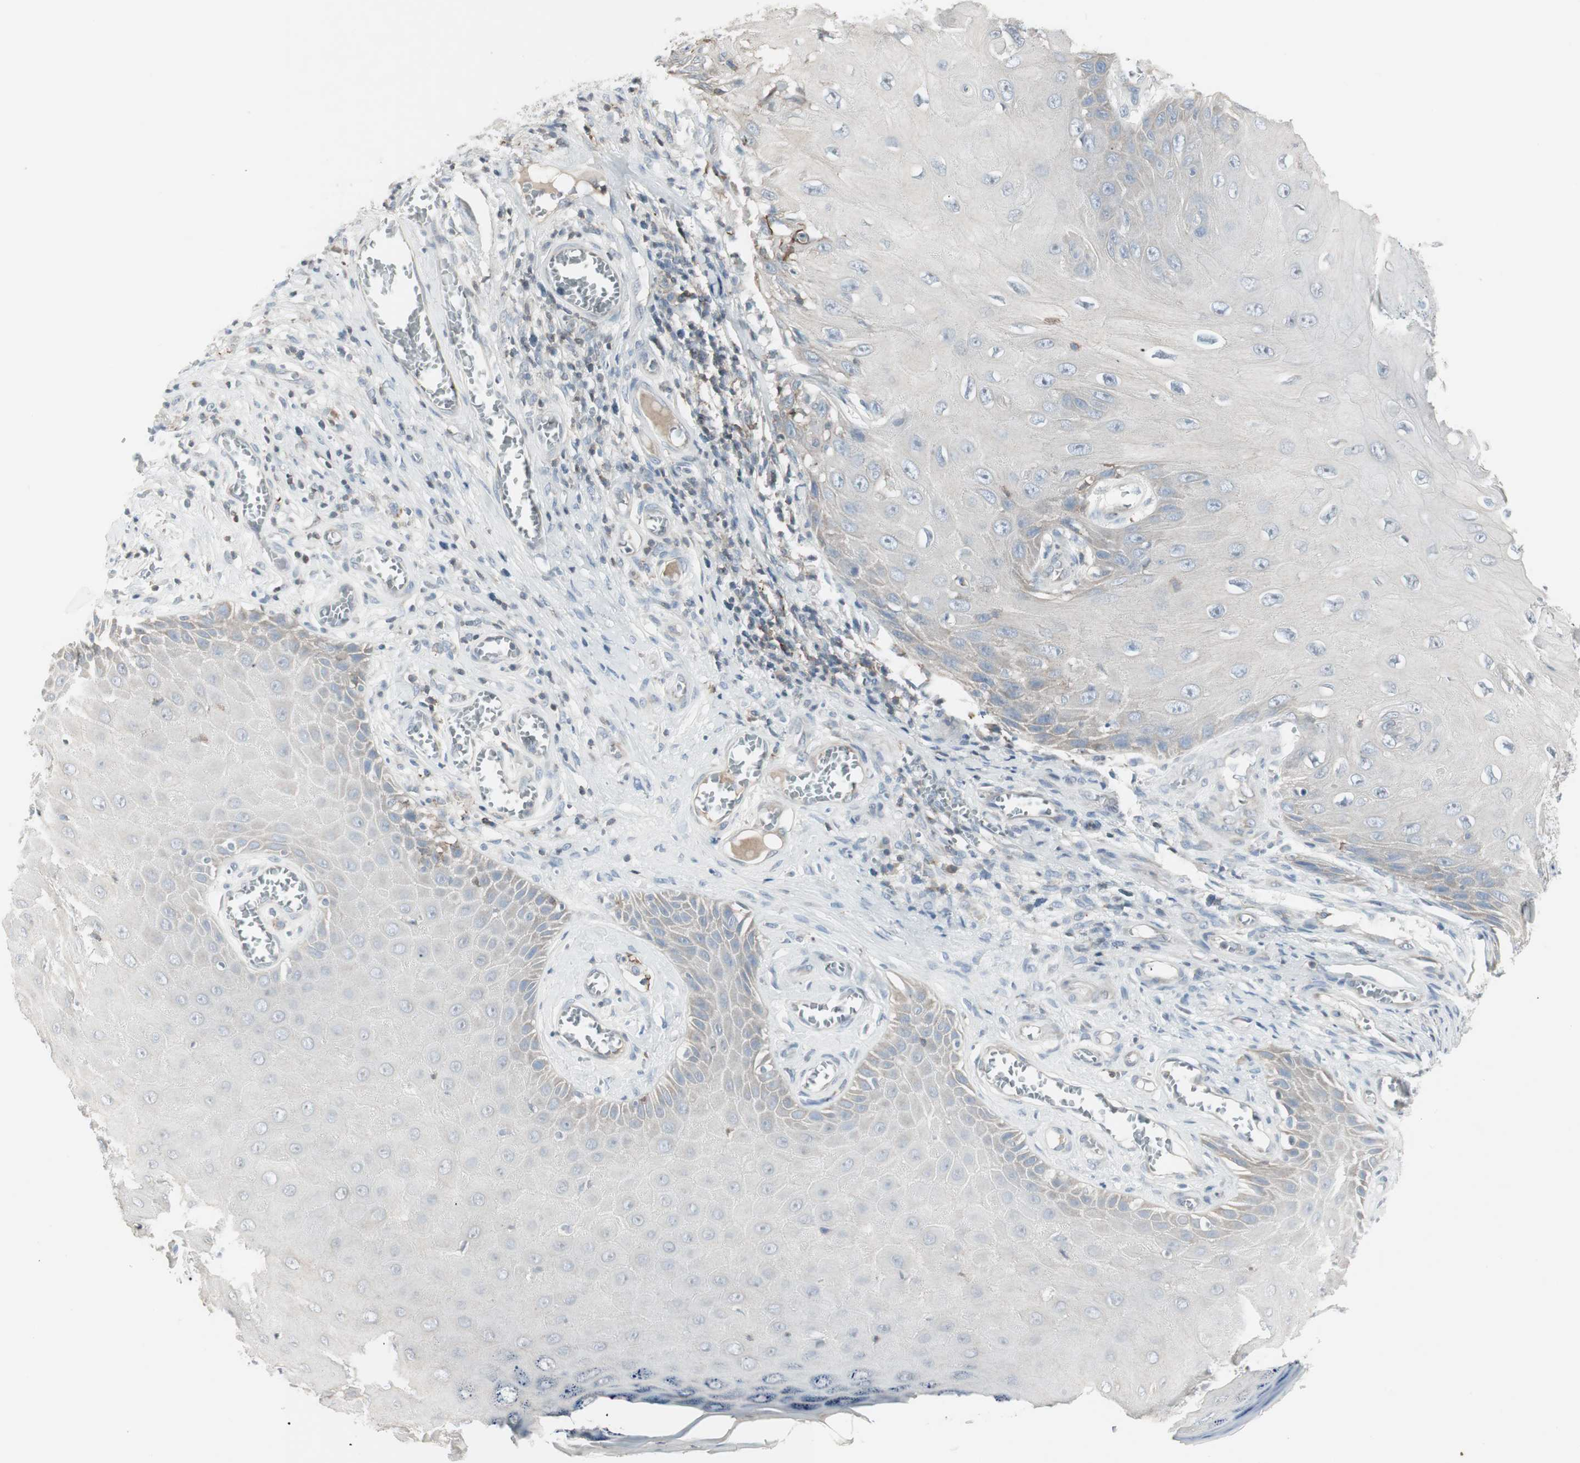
{"staining": {"intensity": "negative", "quantity": "none", "location": "none"}, "tissue": "skin cancer", "cell_type": "Tumor cells", "image_type": "cancer", "snomed": [{"axis": "morphology", "description": "Squamous cell carcinoma, NOS"}, {"axis": "topography", "description": "Skin"}], "caption": "The IHC image has no significant positivity in tumor cells of skin cancer (squamous cell carcinoma) tissue.", "gene": "MAP4K4", "patient": {"sex": "female", "age": 73}}